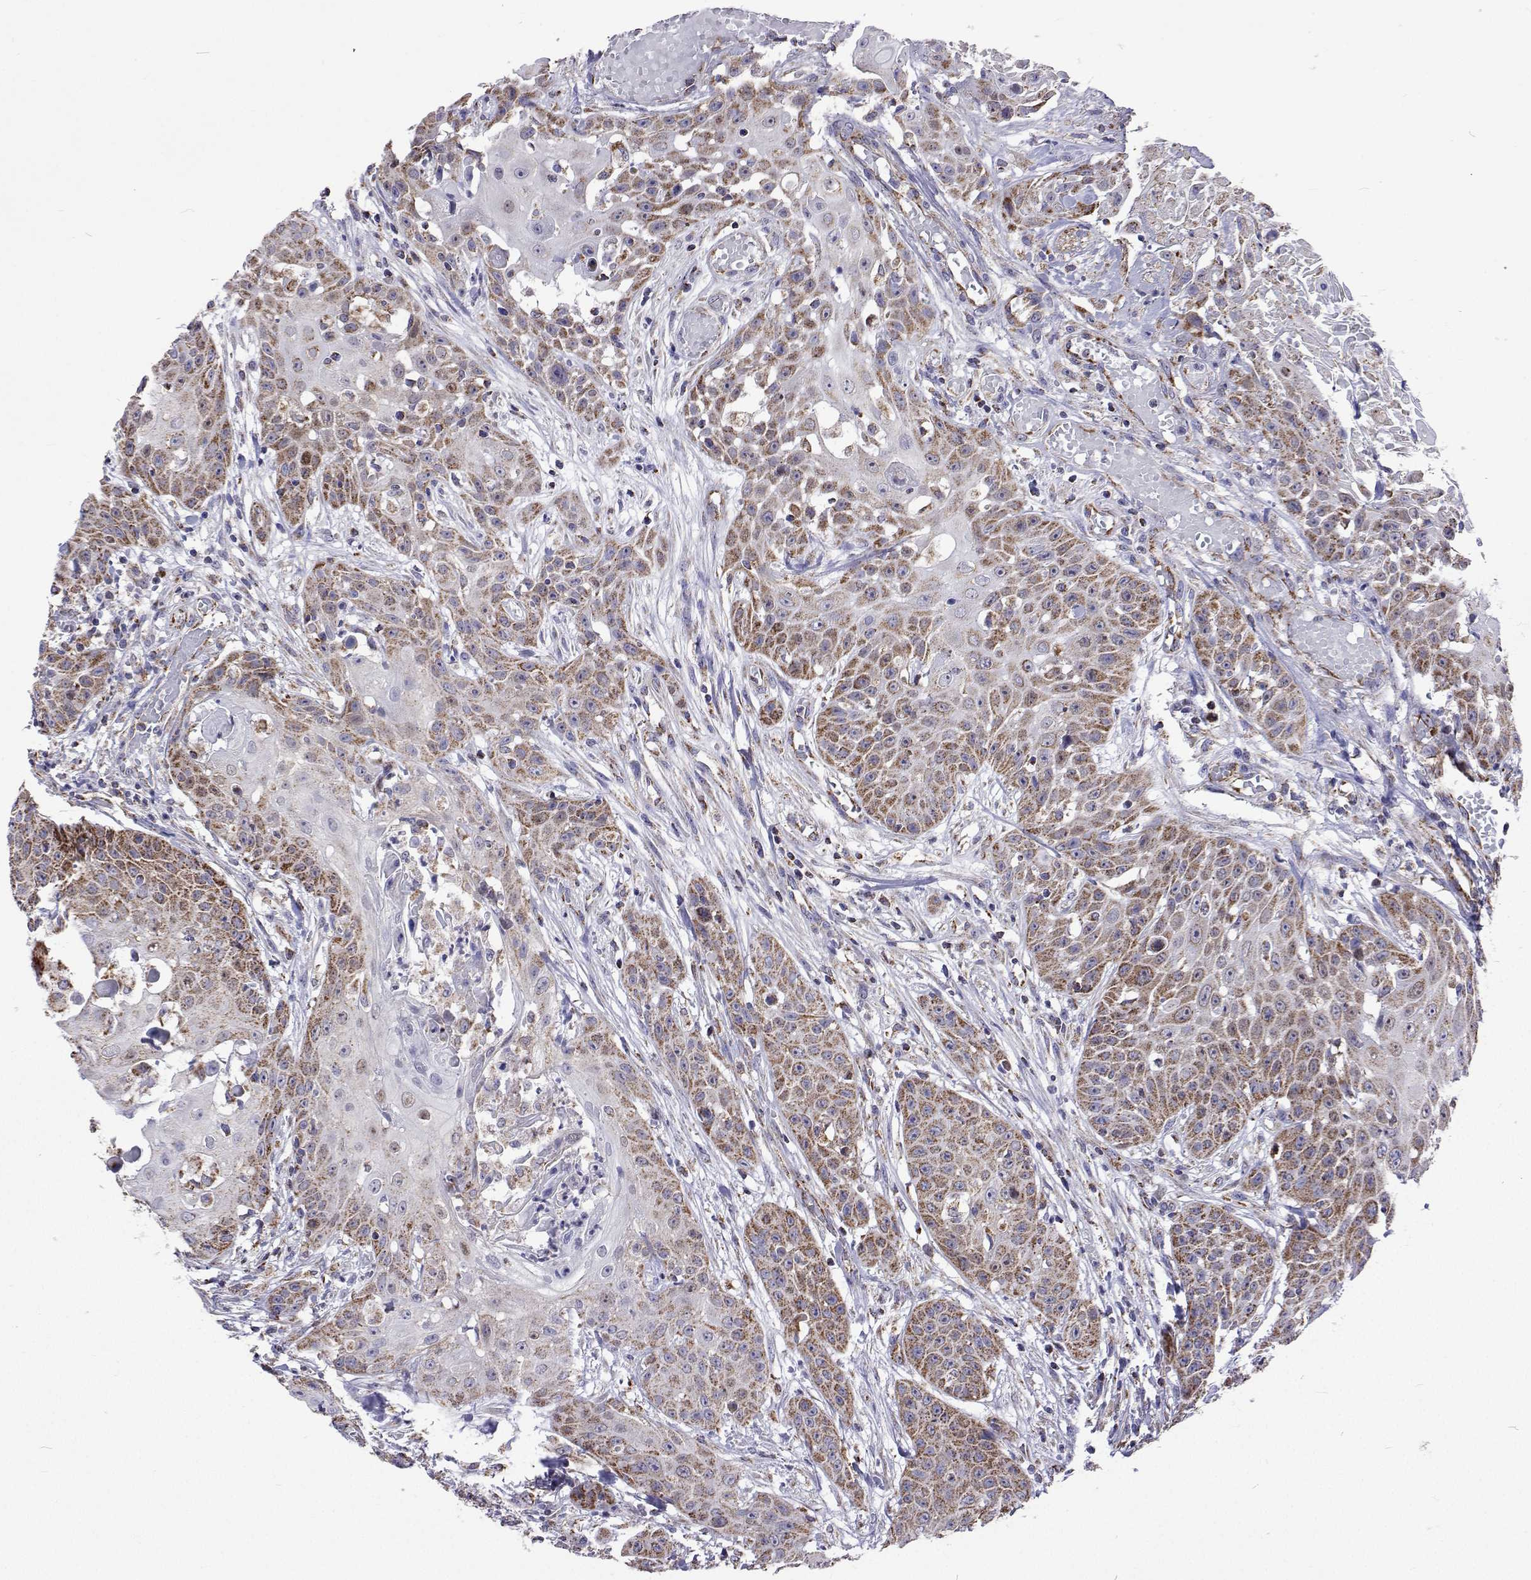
{"staining": {"intensity": "moderate", "quantity": "25%-75%", "location": "cytoplasmic/membranous"}, "tissue": "head and neck cancer", "cell_type": "Tumor cells", "image_type": "cancer", "snomed": [{"axis": "morphology", "description": "Squamous cell carcinoma, NOS"}, {"axis": "topography", "description": "Oral tissue"}, {"axis": "topography", "description": "Head-Neck"}], "caption": "This is a histology image of immunohistochemistry (IHC) staining of head and neck squamous cell carcinoma, which shows moderate expression in the cytoplasmic/membranous of tumor cells.", "gene": "MCCC2", "patient": {"sex": "female", "age": 55}}